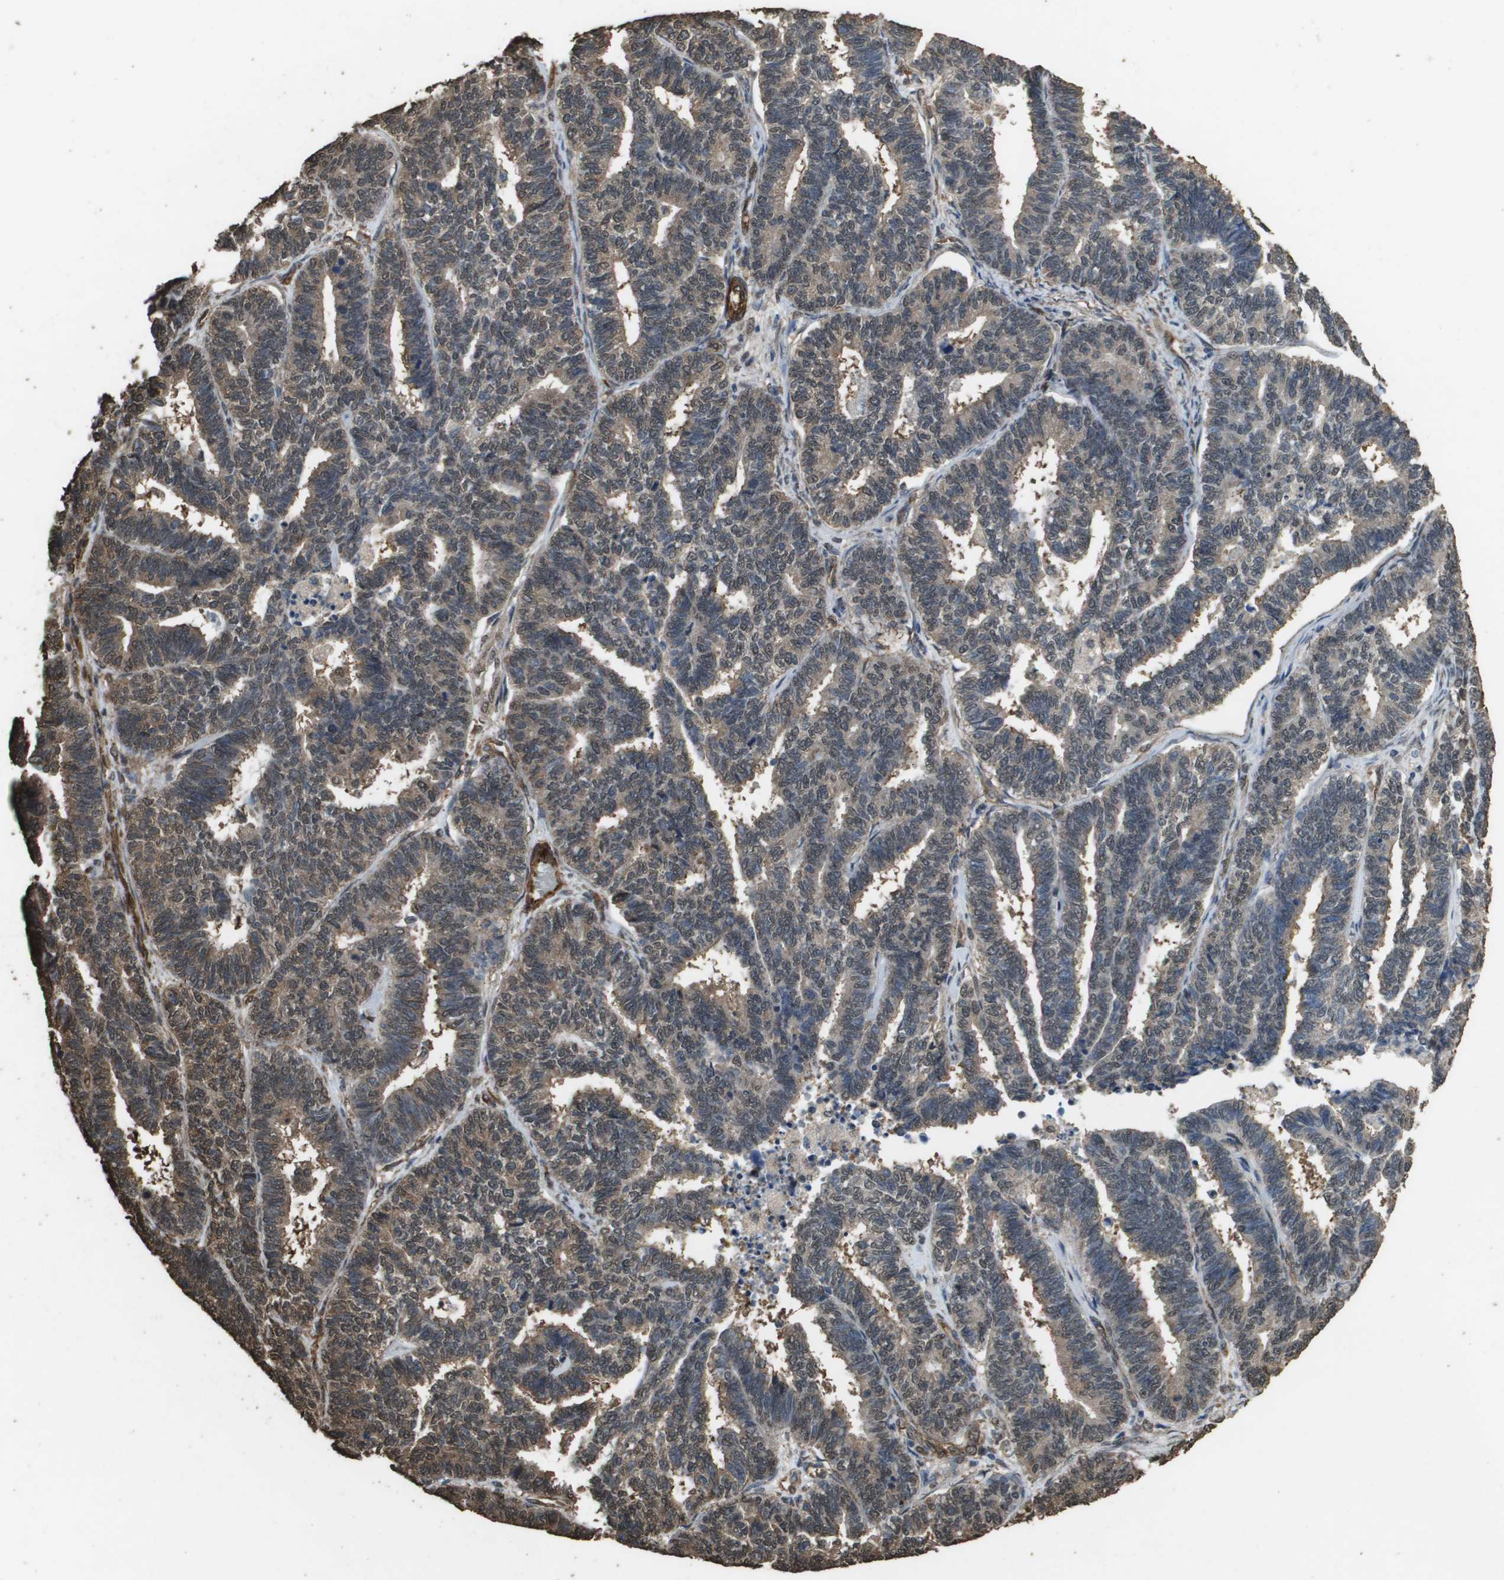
{"staining": {"intensity": "moderate", "quantity": ">75%", "location": "cytoplasmic/membranous,nuclear"}, "tissue": "endometrial cancer", "cell_type": "Tumor cells", "image_type": "cancer", "snomed": [{"axis": "morphology", "description": "Adenocarcinoma, NOS"}, {"axis": "topography", "description": "Endometrium"}], "caption": "About >75% of tumor cells in human adenocarcinoma (endometrial) reveal moderate cytoplasmic/membranous and nuclear protein positivity as visualized by brown immunohistochemical staining.", "gene": "AAMP", "patient": {"sex": "female", "age": 70}}